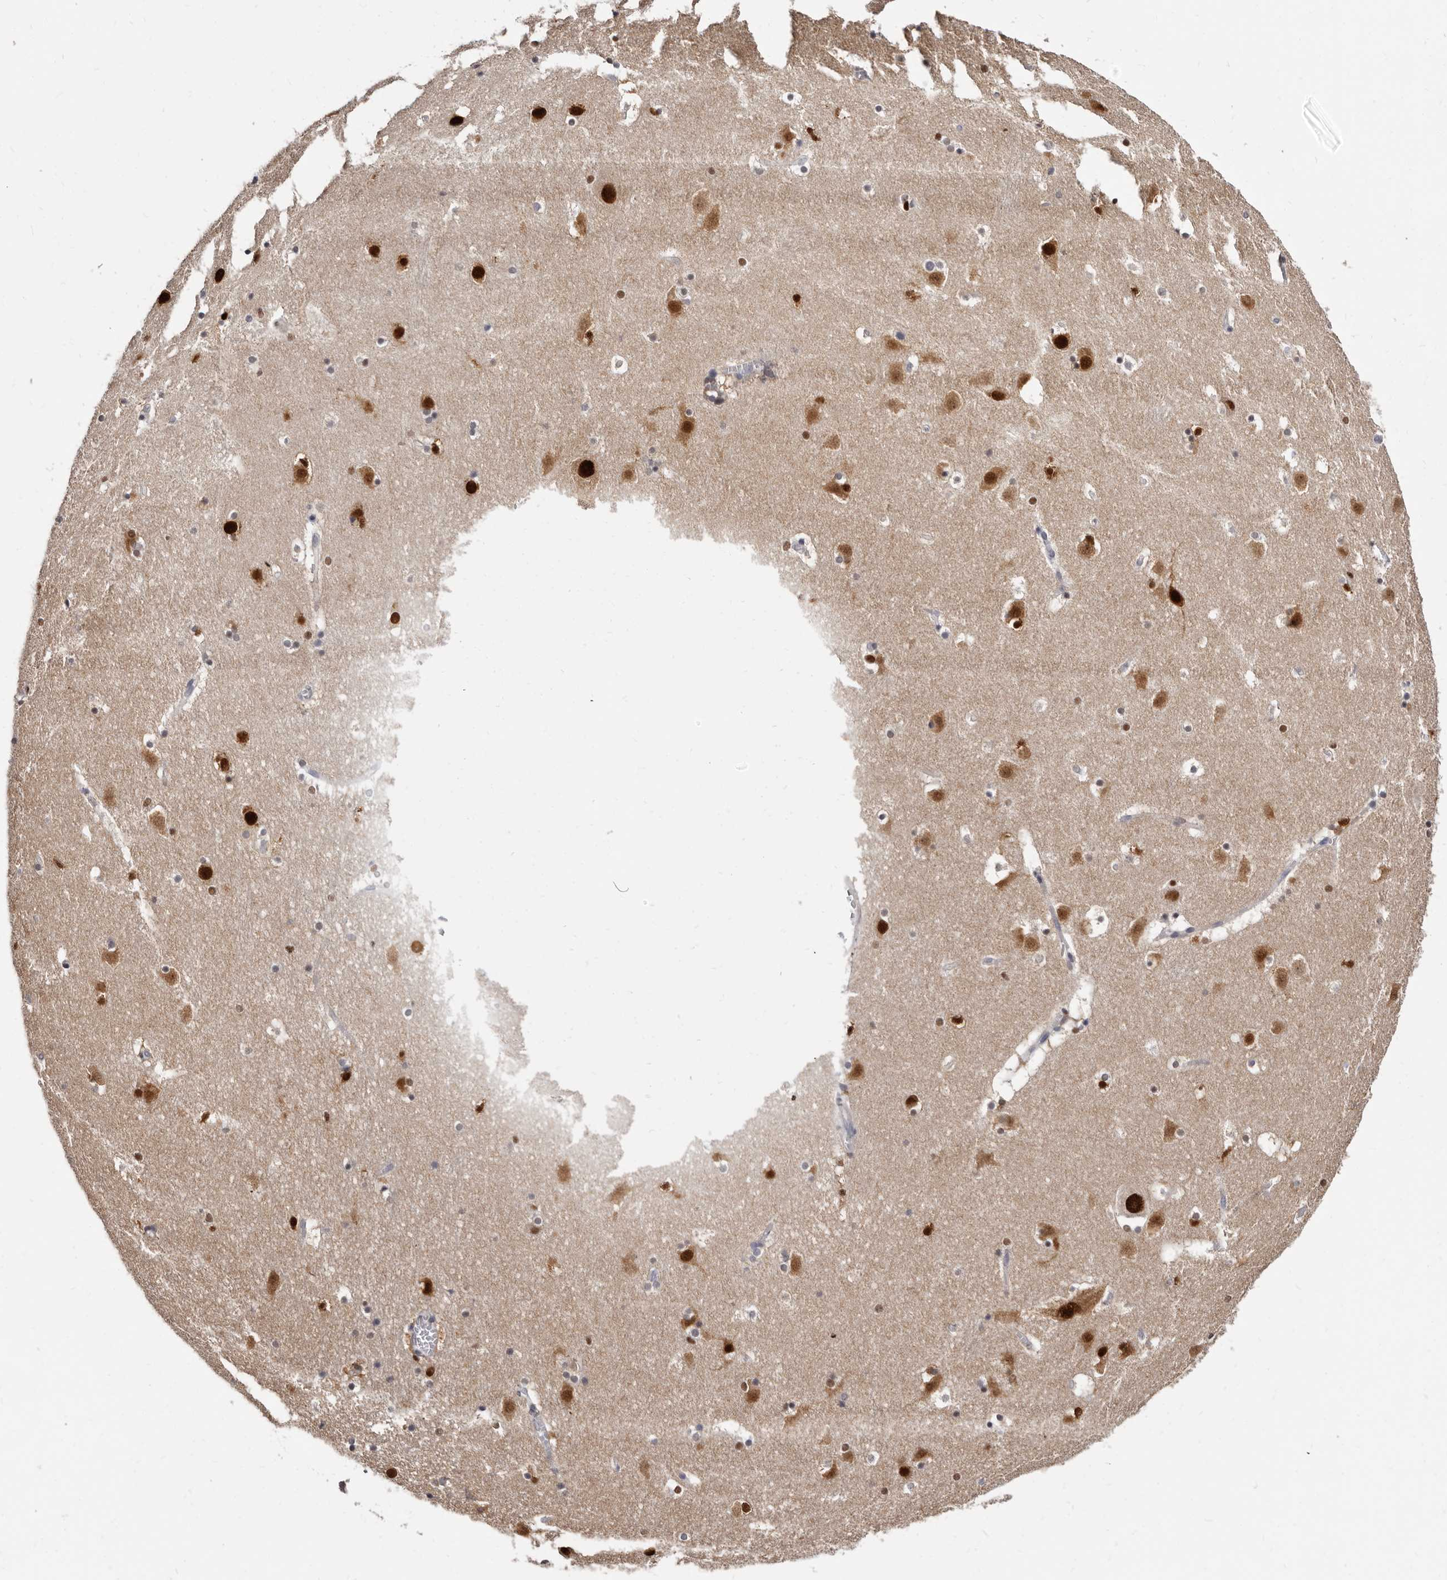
{"staining": {"intensity": "moderate", "quantity": "<25%", "location": "nuclear"}, "tissue": "caudate", "cell_type": "Glial cells", "image_type": "normal", "snomed": [{"axis": "morphology", "description": "Normal tissue, NOS"}, {"axis": "topography", "description": "Lateral ventricle wall"}], "caption": "Immunohistochemical staining of normal human caudate shows low levels of moderate nuclear positivity in approximately <25% of glial cells. (brown staining indicates protein expression, while blue staining denotes nuclei).", "gene": "KHDRBS2", "patient": {"sex": "male", "age": 45}}